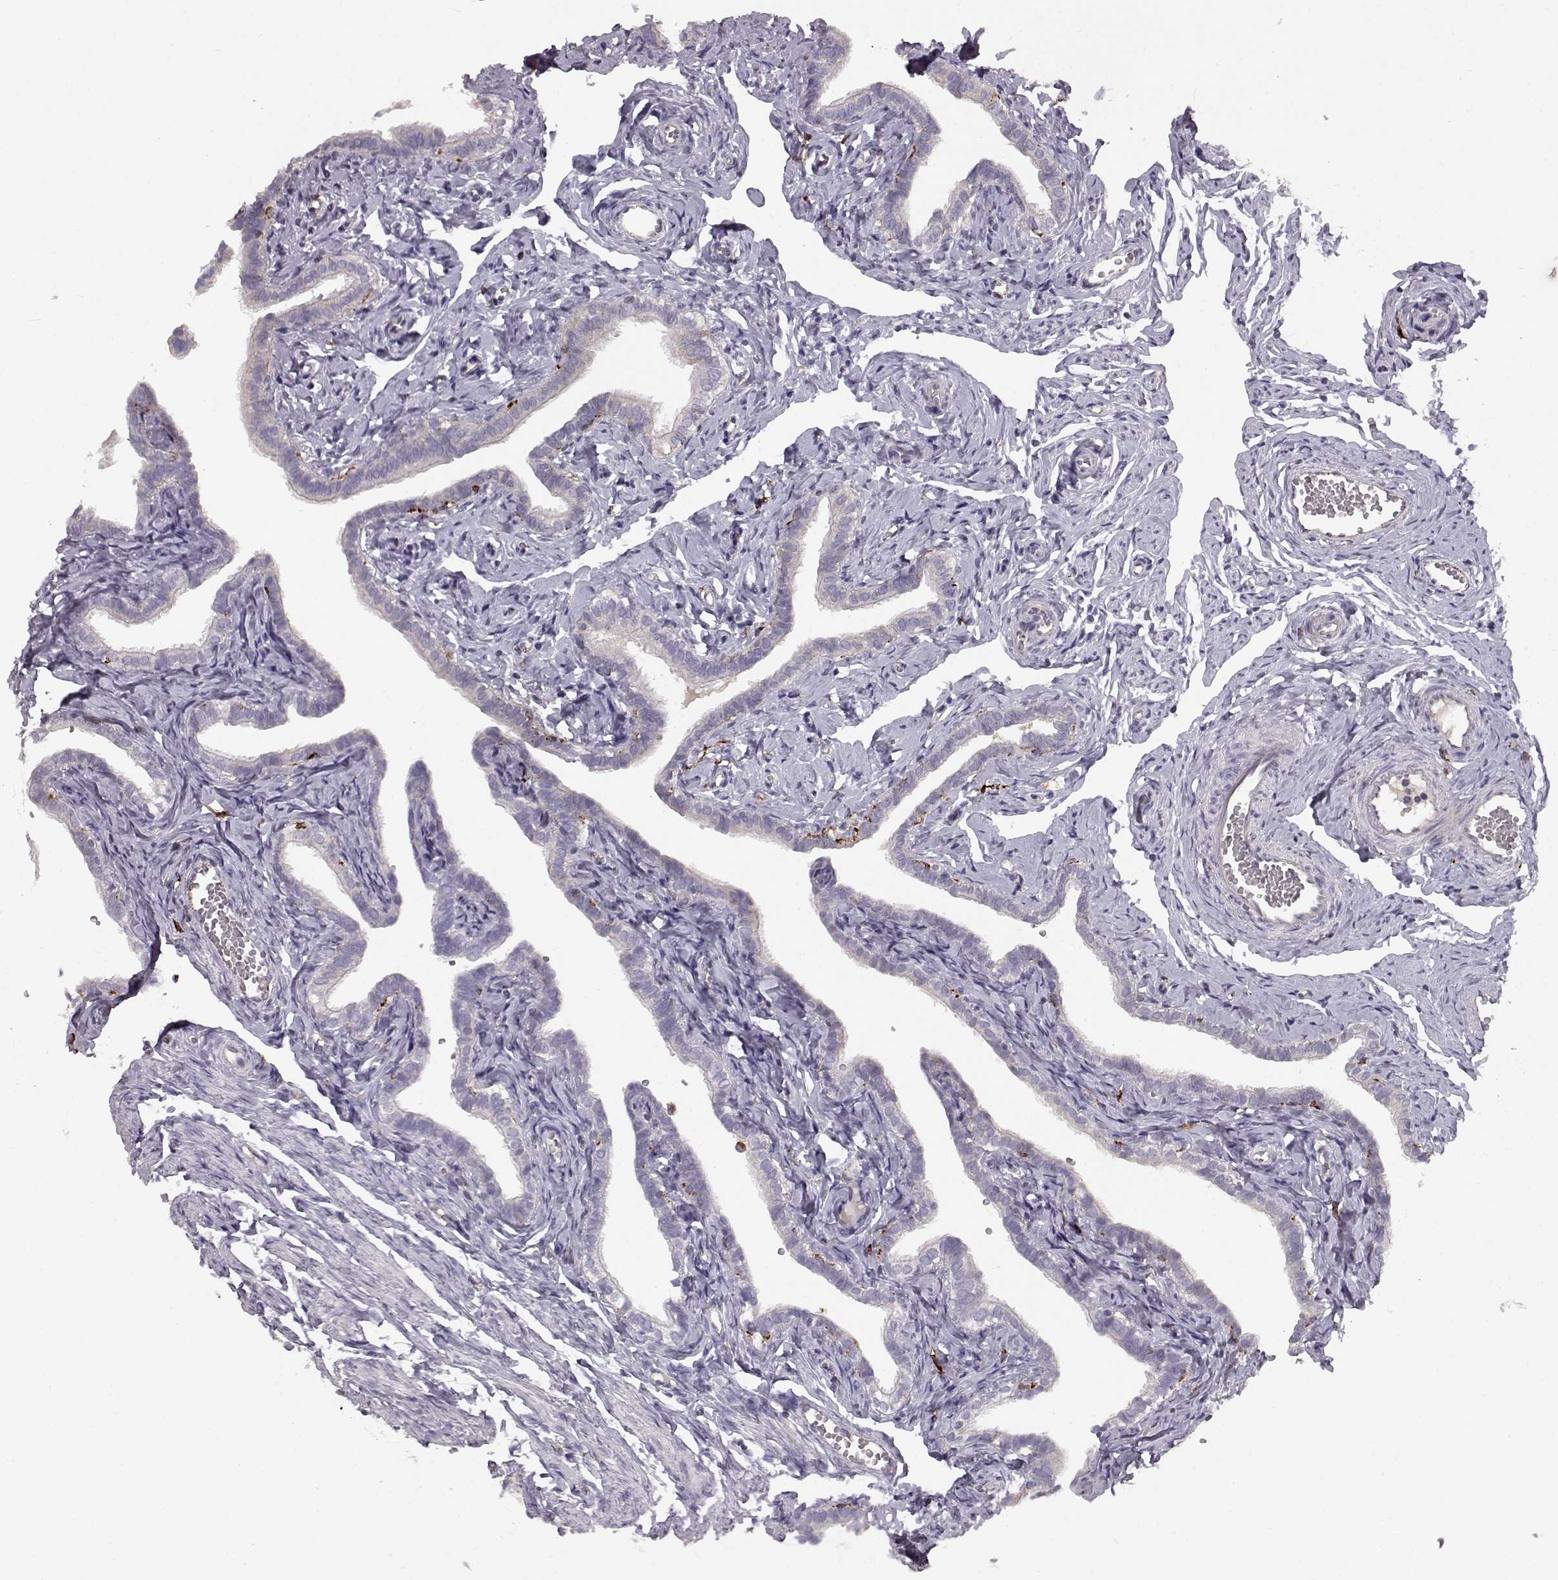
{"staining": {"intensity": "negative", "quantity": "none", "location": "none"}, "tissue": "fallopian tube", "cell_type": "Glandular cells", "image_type": "normal", "snomed": [{"axis": "morphology", "description": "Normal tissue, NOS"}, {"axis": "topography", "description": "Fallopian tube"}], "caption": "This is an IHC histopathology image of normal human fallopian tube. There is no expression in glandular cells.", "gene": "CCNF", "patient": {"sex": "female", "age": 41}}